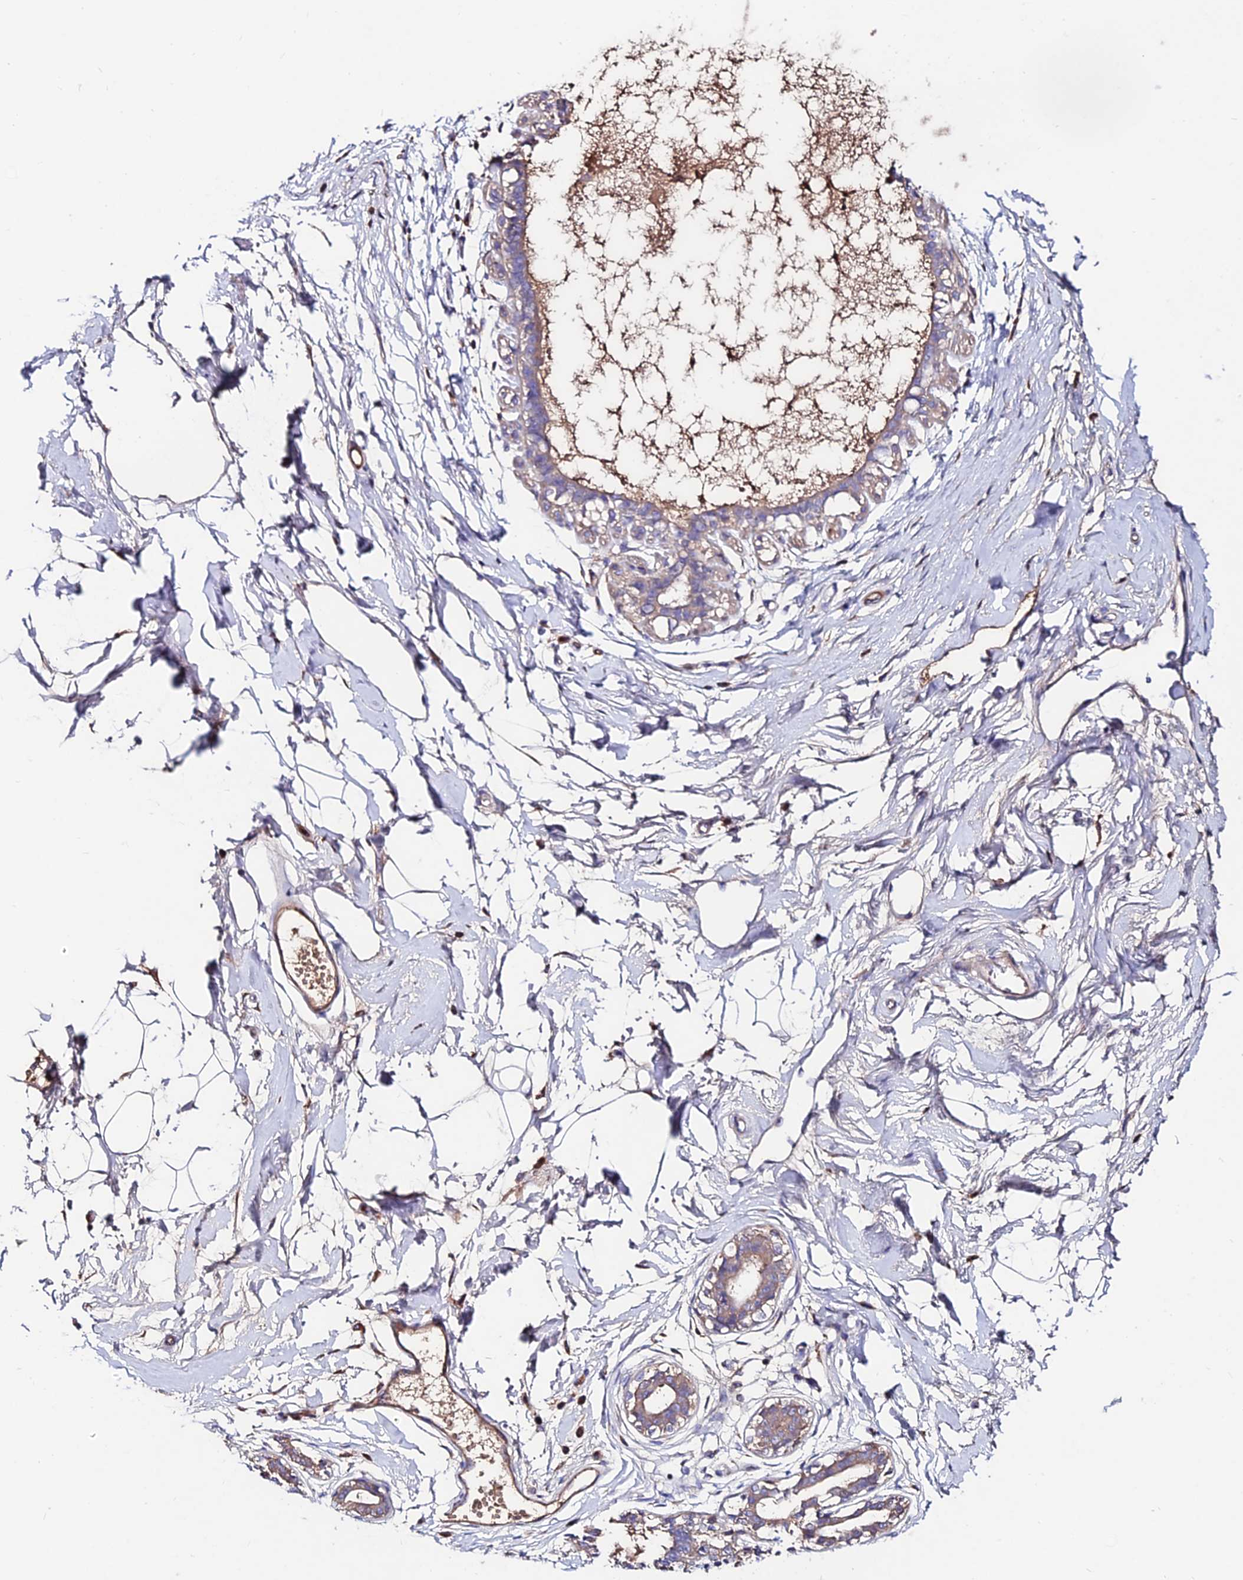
{"staining": {"intensity": "negative", "quantity": "none", "location": "none"}, "tissue": "breast", "cell_type": "Adipocytes", "image_type": "normal", "snomed": [{"axis": "morphology", "description": "Normal tissue, NOS"}, {"axis": "topography", "description": "Breast"}], "caption": "High magnification brightfield microscopy of normal breast stained with DAB (3,3'-diaminobenzidine) (brown) and counterstained with hematoxylin (blue): adipocytes show no significant staining.", "gene": "SLC25A16", "patient": {"sex": "female", "age": 45}}